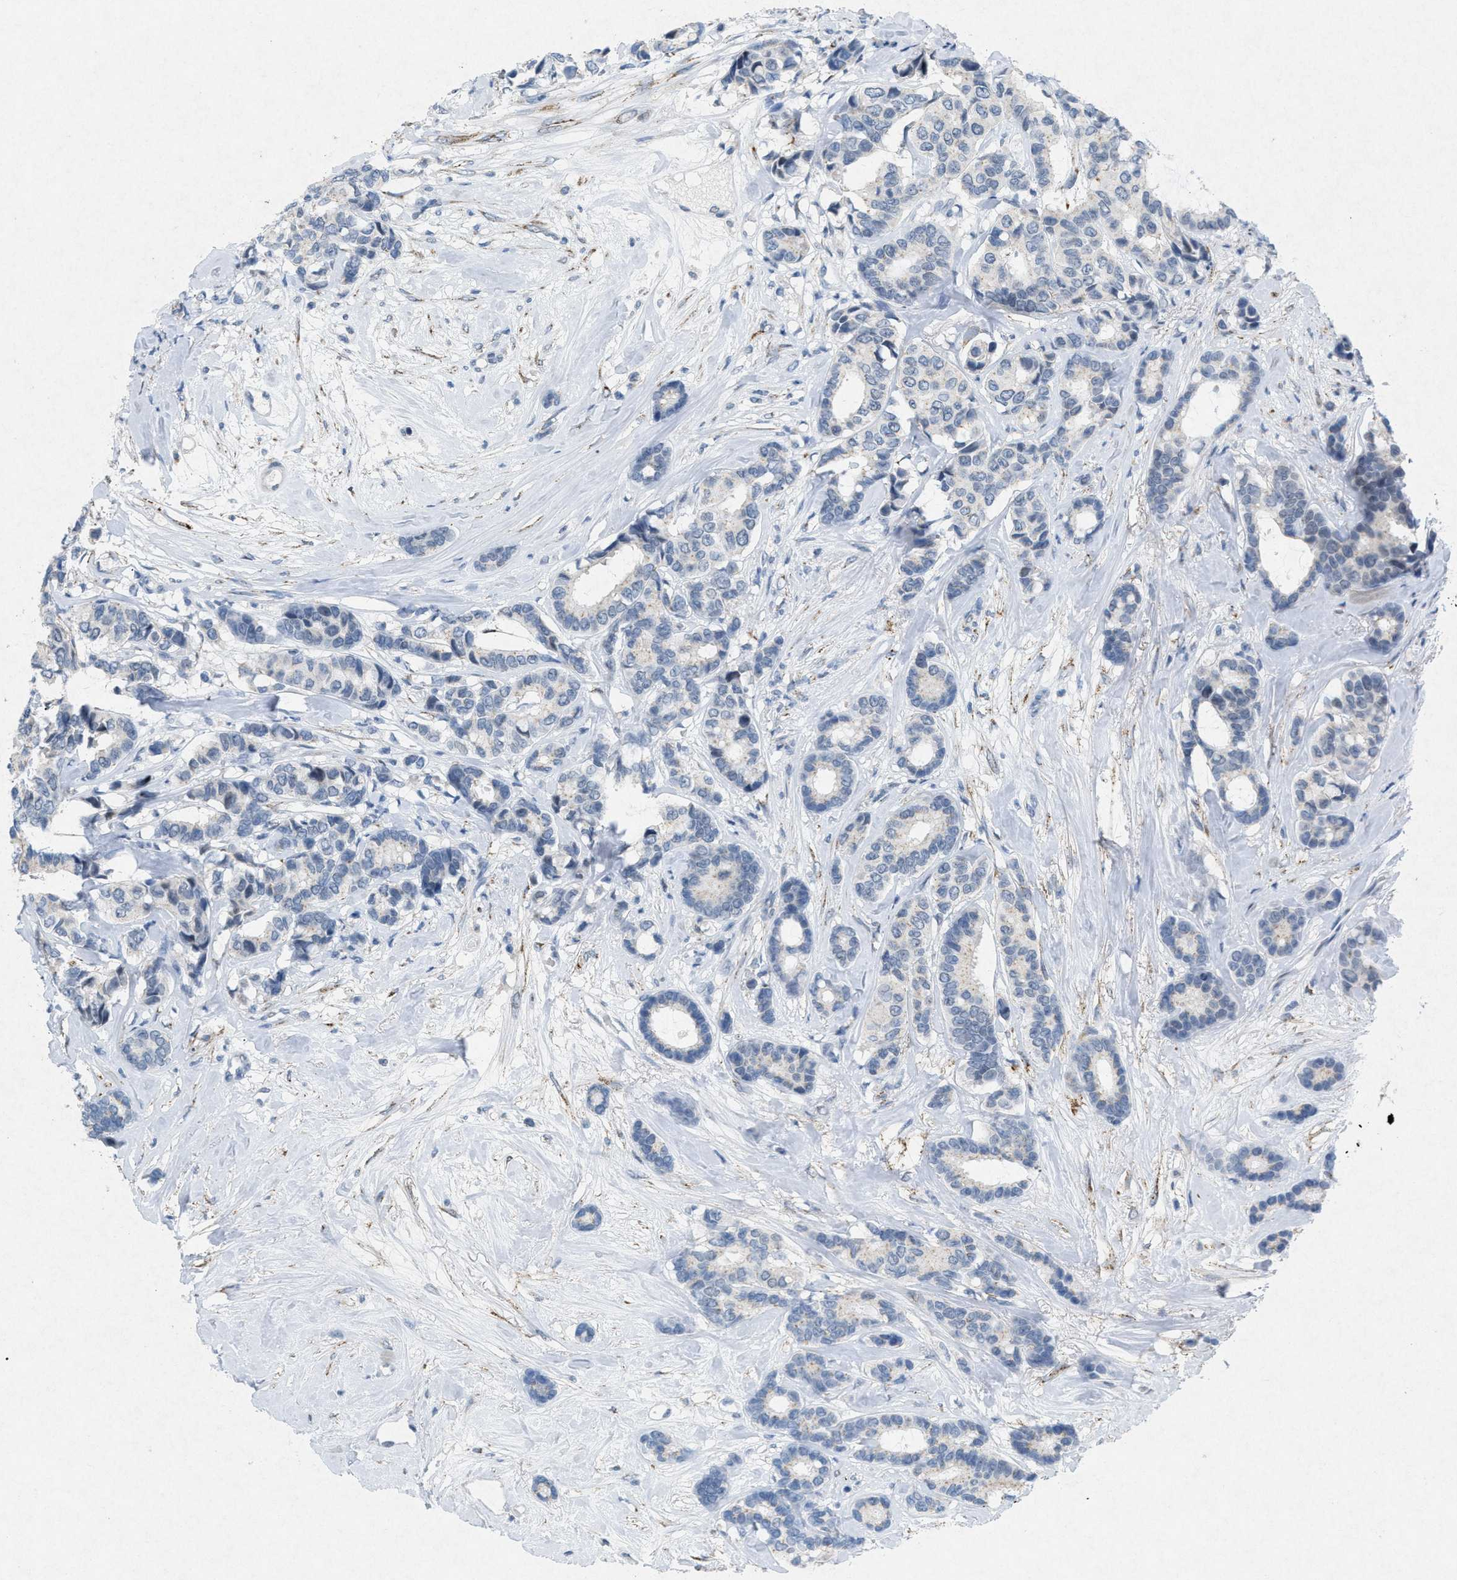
{"staining": {"intensity": "negative", "quantity": "none", "location": "none"}, "tissue": "breast cancer", "cell_type": "Tumor cells", "image_type": "cancer", "snomed": [{"axis": "morphology", "description": "Duct carcinoma"}, {"axis": "topography", "description": "Breast"}], "caption": "Immunohistochemistry photomicrograph of neoplastic tissue: human breast infiltrating ductal carcinoma stained with DAB (3,3'-diaminobenzidine) shows no significant protein expression in tumor cells.", "gene": "TASOR", "patient": {"sex": "female", "age": 87}}